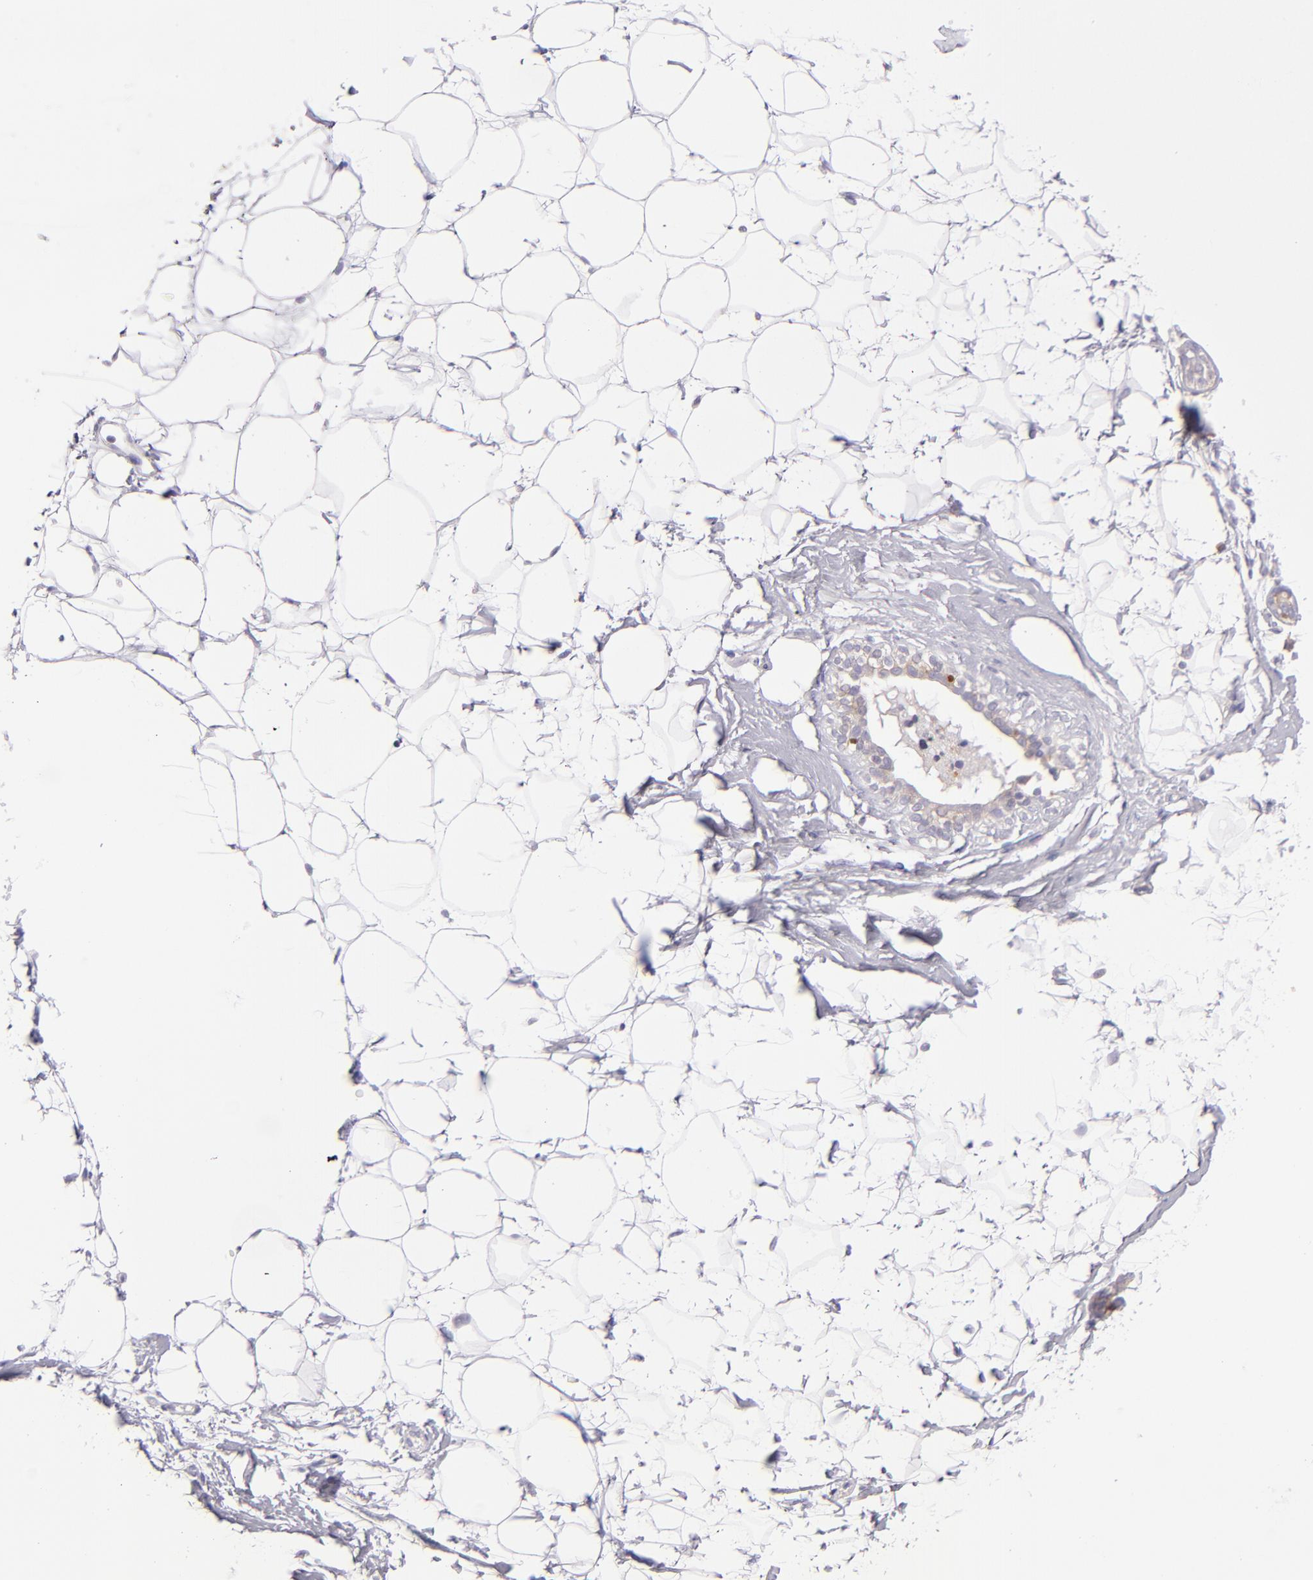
{"staining": {"intensity": "negative", "quantity": "none", "location": "none"}, "tissue": "adipose tissue", "cell_type": "Adipocytes", "image_type": "normal", "snomed": [{"axis": "morphology", "description": "Normal tissue, NOS"}, {"axis": "topography", "description": "Breast"}], "caption": "Immunohistochemistry (IHC) histopathology image of benign adipose tissue stained for a protein (brown), which reveals no positivity in adipocytes. Nuclei are stained in blue.", "gene": "IRF8", "patient": {"sex": "female", "age": 22}}